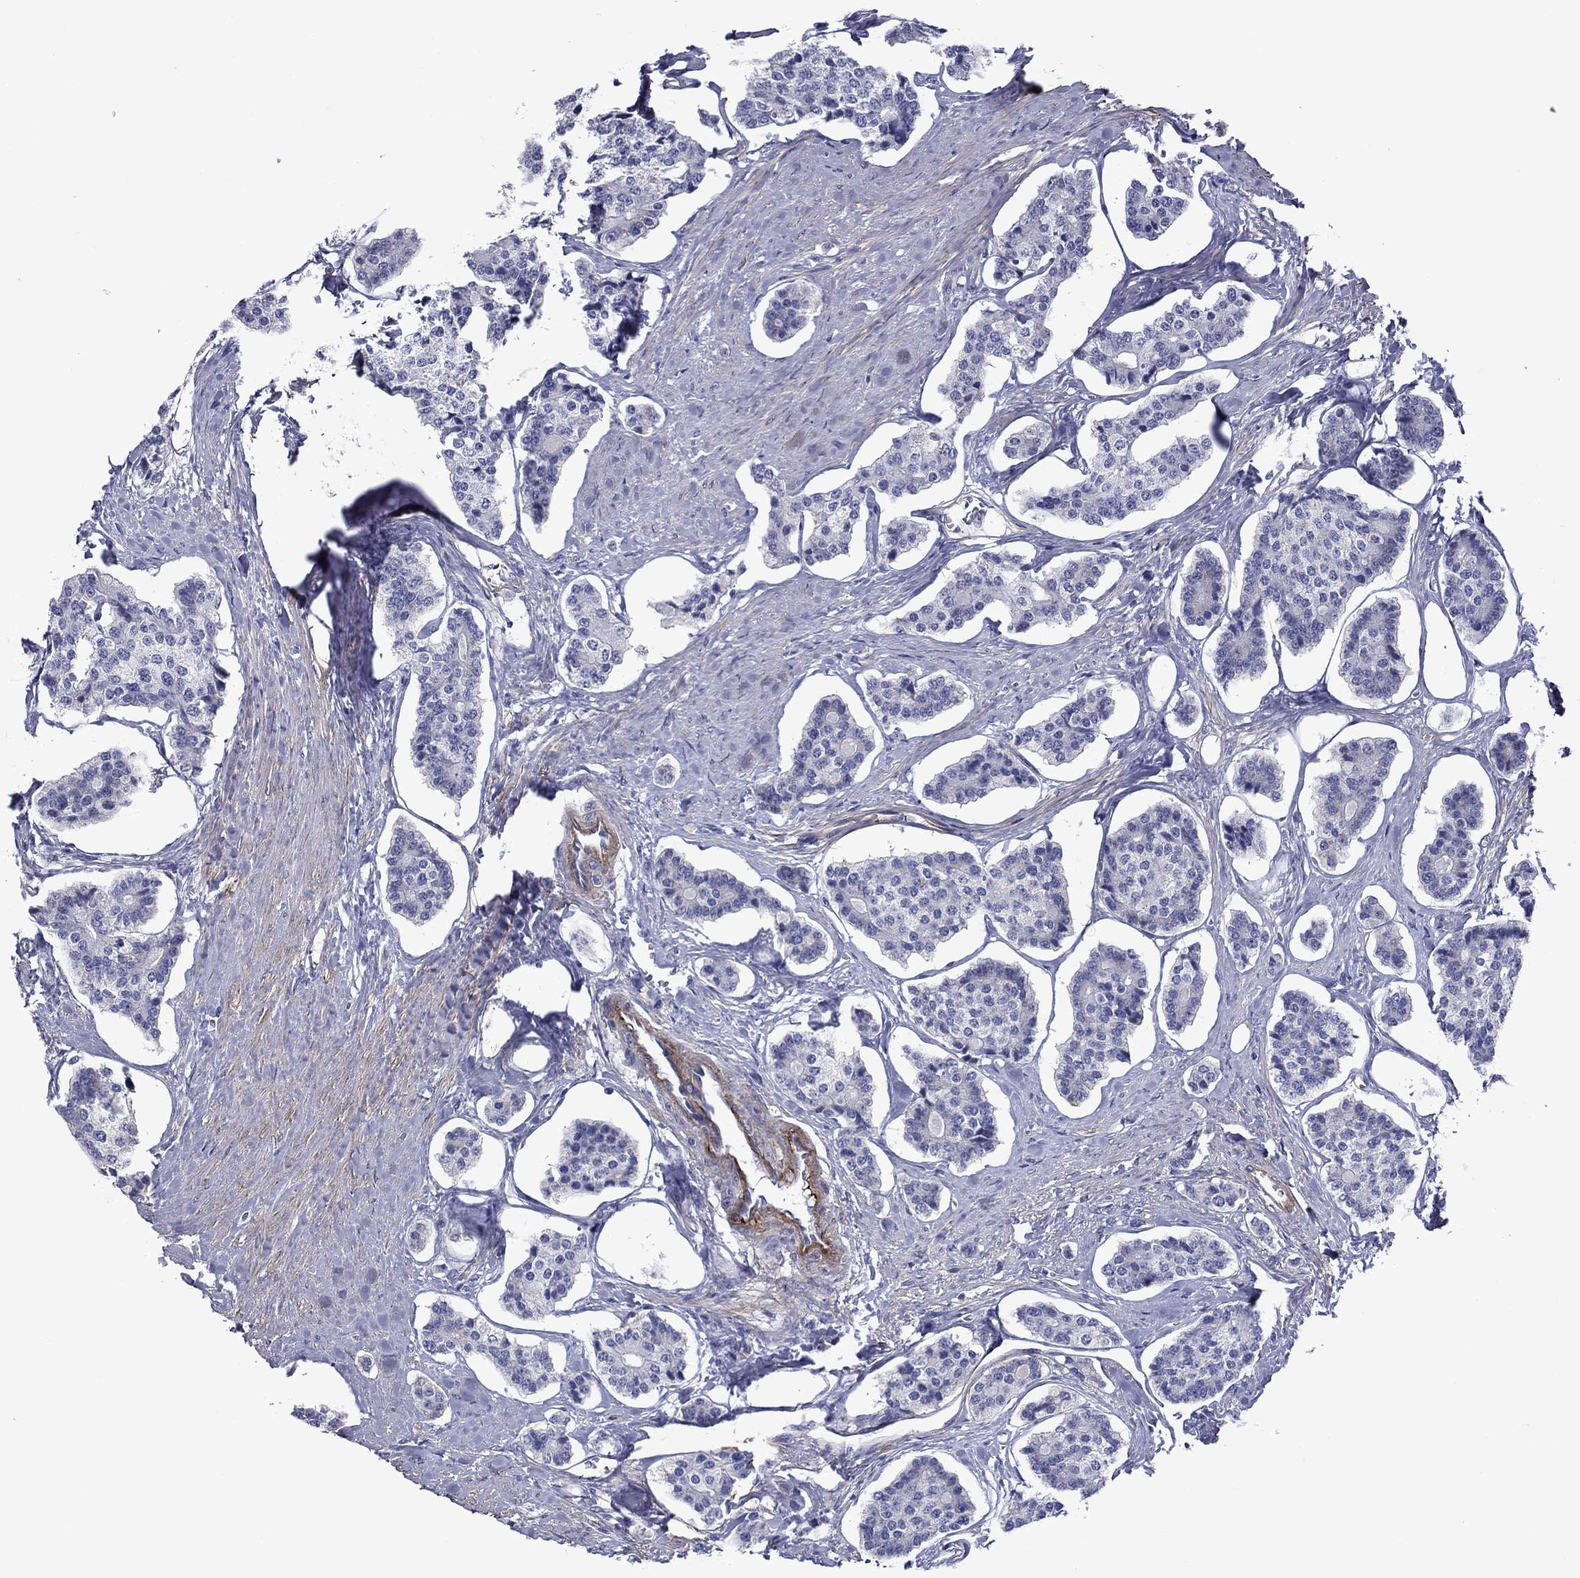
{"staining": {"intensity": "negative", "quantity": "none", "location": "none"}, "tissue": "carcinoid", "cell_type": "Tumor cells", "image_type": "cancer", "snomed": [{"axis": "morphology", "description": "Carcinoid, malignant, NOS"}, {"axis": "topography", "description": "Small intestine"}], "caption": "Immunohistochemistry of human carcinoid shows no staining in tumor cells.", "gene": "HSPG2", "patient": {"sex": "female", "age": 65}}